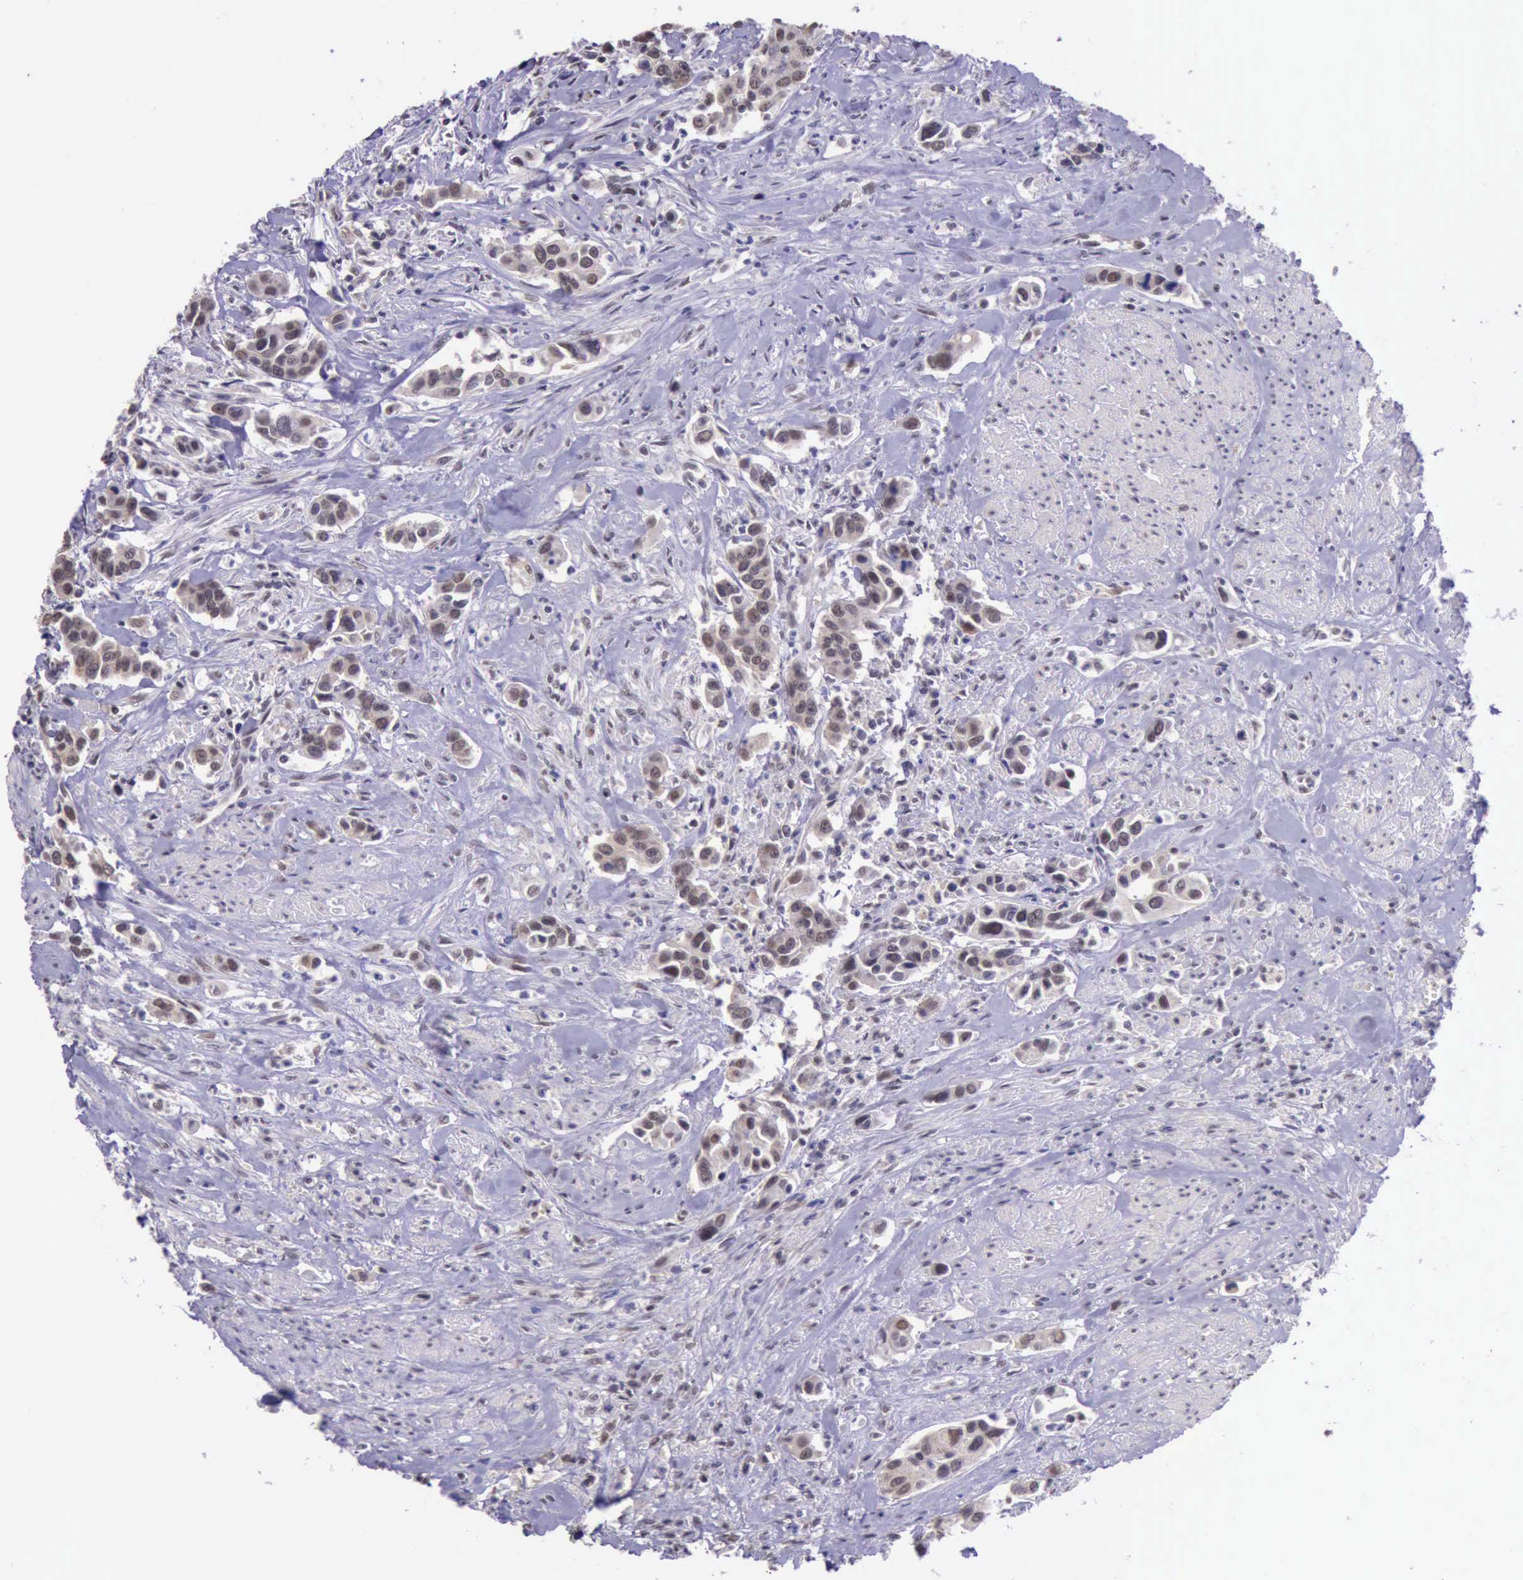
{"staining": {"intensity": "moderate", "quantity": ">75%", "location": "nuclear"}, "tissue": "urothelial cancer", "cell_type": "Tumor cells", "image_type": "cancer", "snomed": [{"axis": "morphology", "description": "Urothelial carcinoma, High grade"}, {"axis": "topography", "description": "Urinary bladder"}], "caption": "Immunohistochemical staining of urothelial cancer reveals medium levels of moderate nuclear staining in about >75% of tumor cells.", "gene": "PRPF39", "patient": {"sex": "male", "age": 86}}